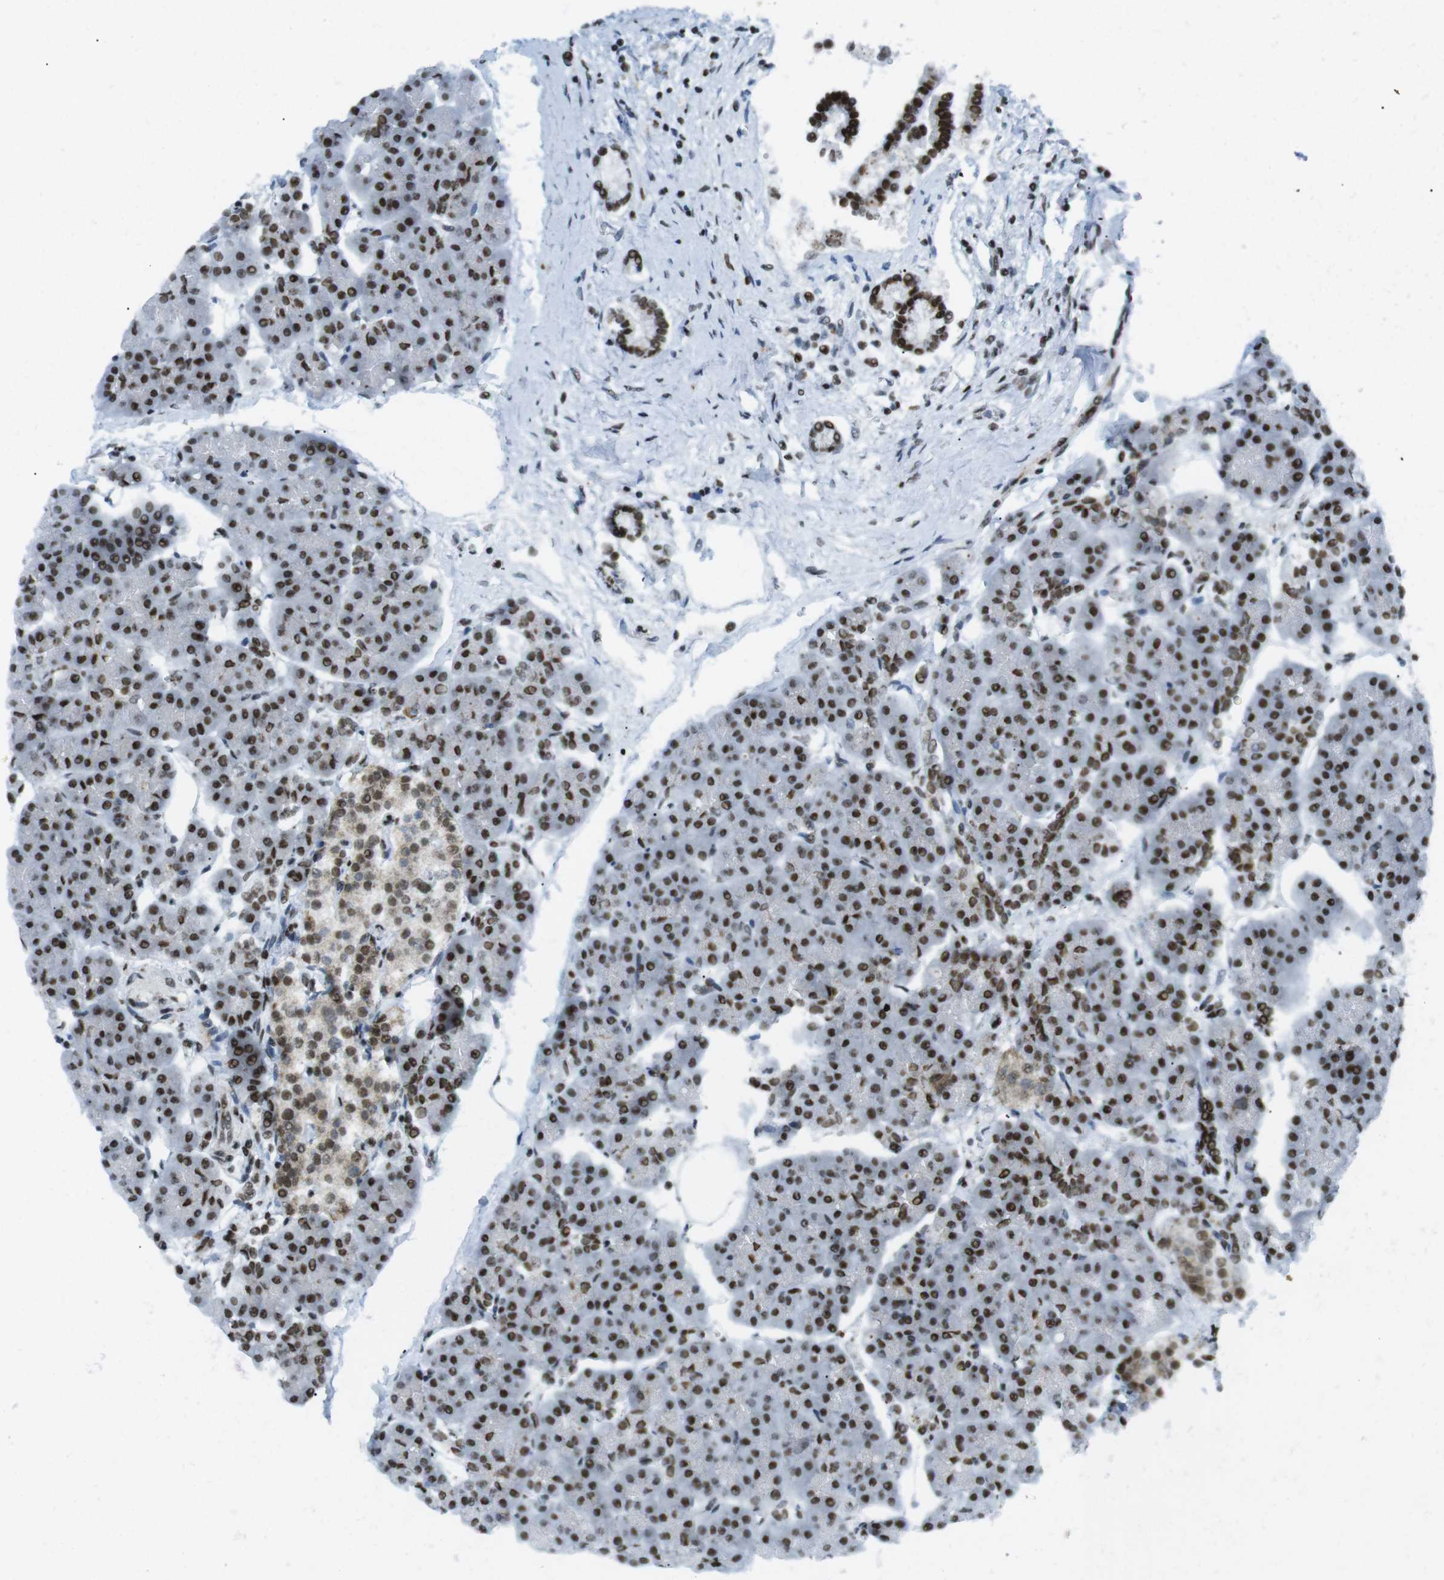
{"staining": {"intensity": "strong", "quantity": ">75%", "location": "nuclear"}, "tissue": "pancreas", "cell_type": "Exocrine glandular cells", "image_type": "normal", "snomed": [{"axis": "morphology", "description": "Normal tissue, NOS"}, {"axis": "topography", "description": "Pancreas"}], "caption": "Immunohistochemical staining of unremarkable pancreas exhibits strong nuclear protein staining in about >75% of exocrine glandular cells. (brown staining indicates protein expression, while blue staining denotes nuclei).", "gene": "ARID1A", "patient": {"sex": "female", "age": 70}}